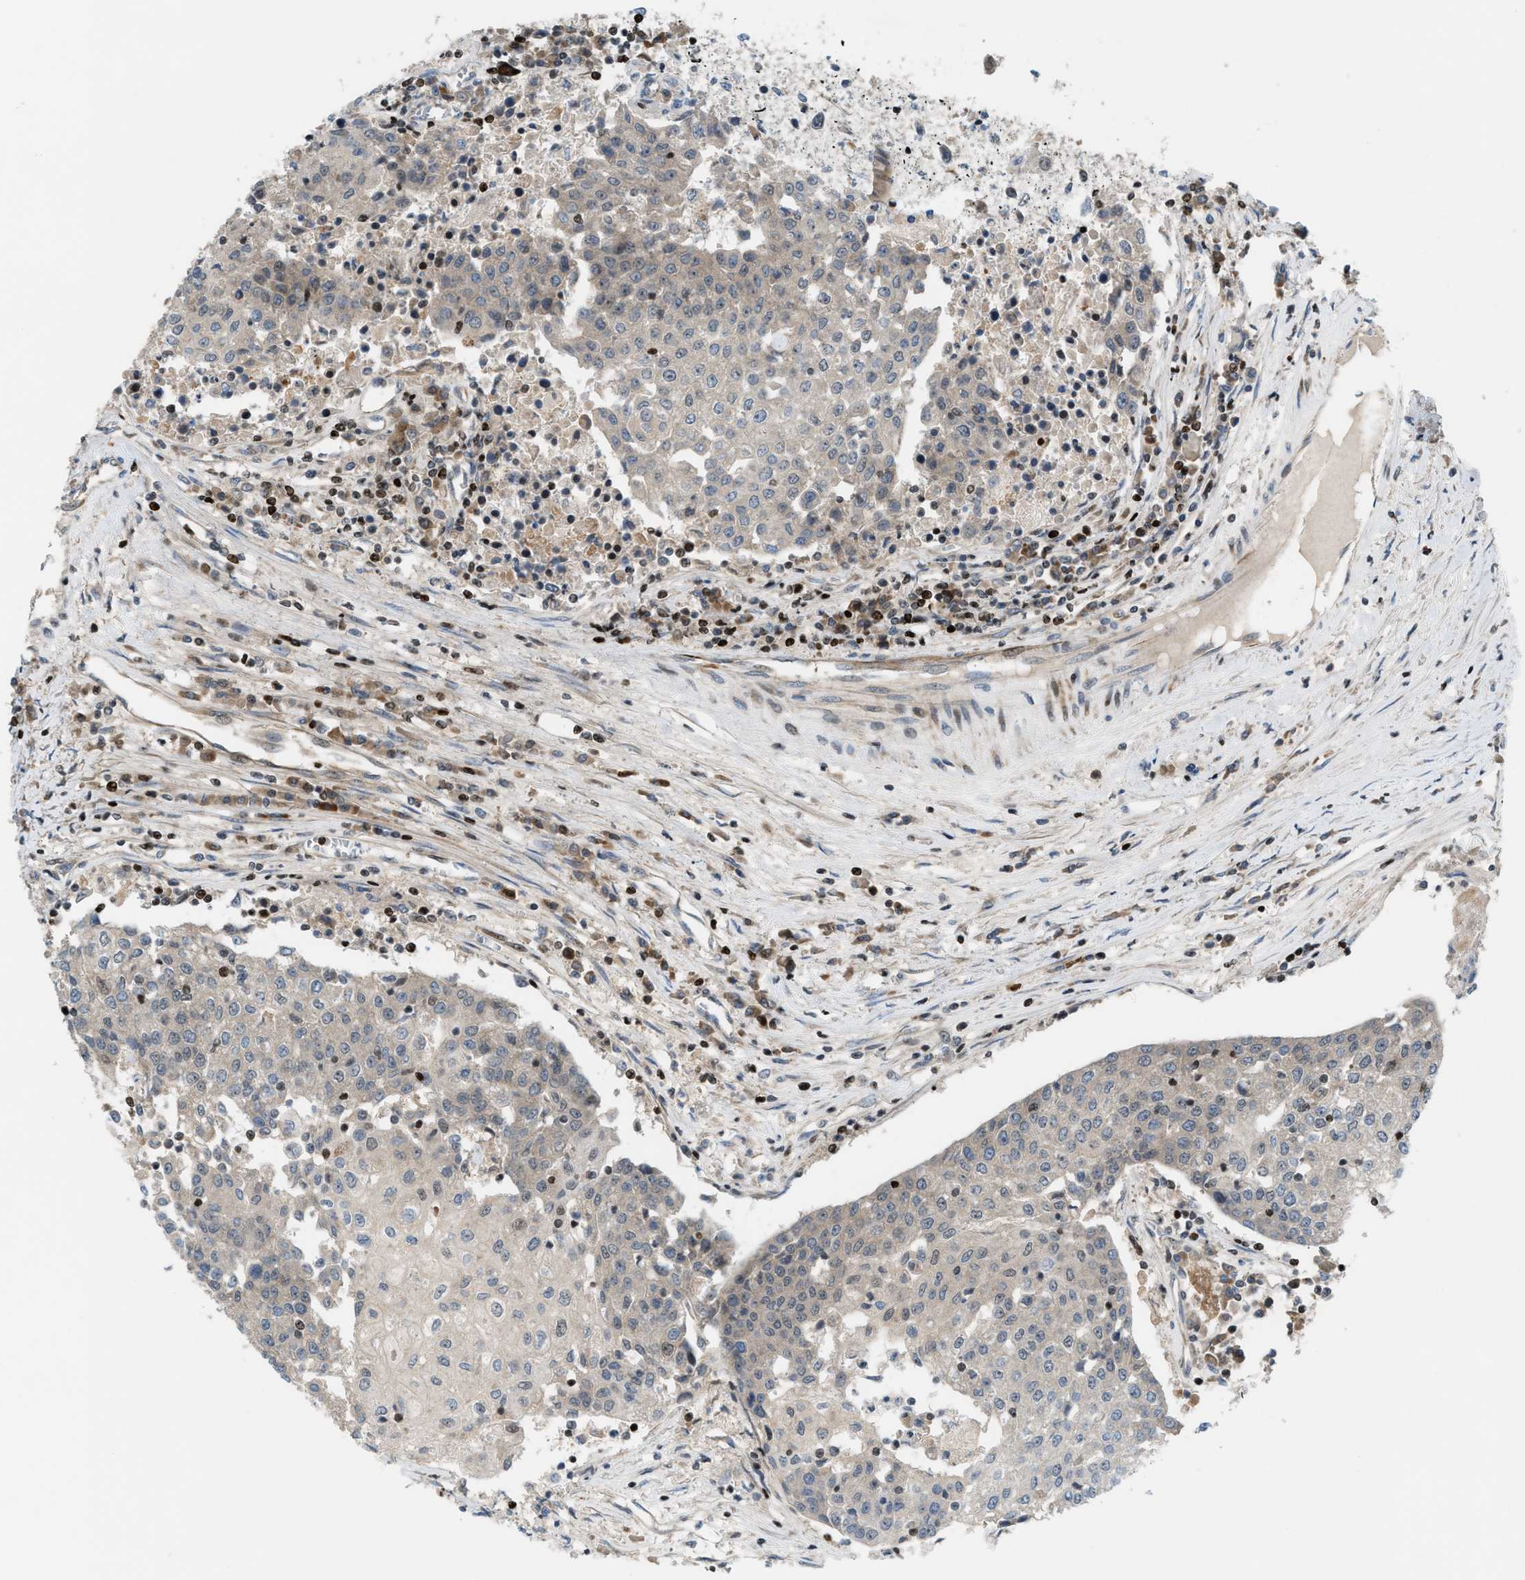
{"staining": {"intensity": "negative", "quantity": "none", "location": "none"}, "tissue": "urothelial cancer", "cell_type": "Tumor cells", "image_type": "cancer", "snomed": [{"axis": "morphology", "description": "Urothelial carcinoma, High grade"}, {"axis": "topography", "description": "Urinary bladder"}], "caption": "Immunohistochemistry (IHC) histopathology image of urothelial carcinoma (high-grade) stained for a protein (brown), which exhibits no expression in tumor cells.", "gene": "ZNF276", "patient": {"sex": "female", "age": 85}}